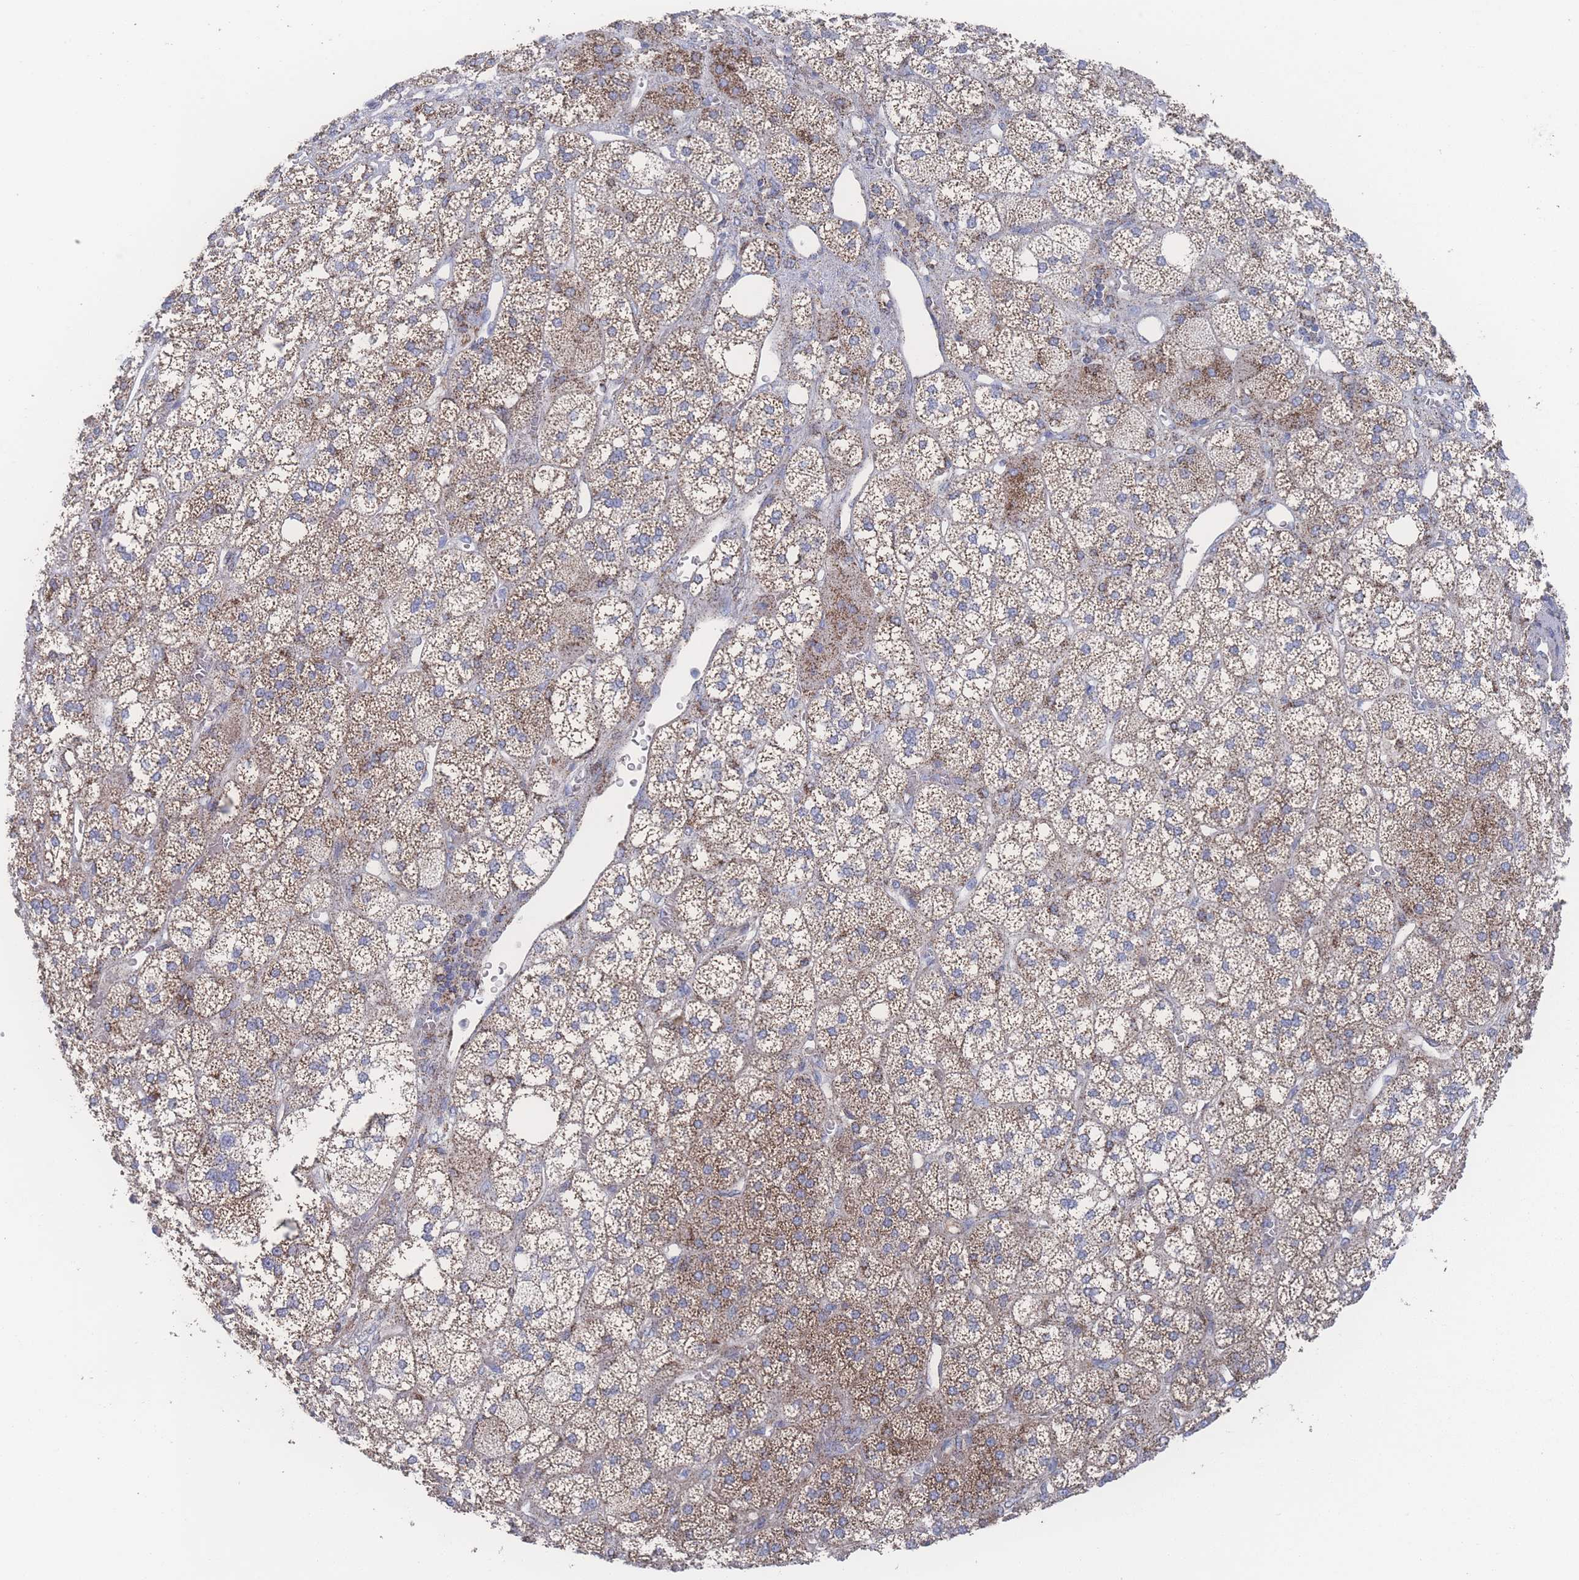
{"staining": {"intensity": "strong", "quantity": "25%-75%", "location": "cytoplasmic/membranous"}, "tissue": "adrenal gland", "cell_type": "Glandular cells", "image_type": "normal", "snomed": [{"axis": "morphology", "description": "Normal tissue, NOS"}, {"axis": "topography", "description": "Adrenal gland"}], "caption": "Immunohistochemistry (IHC) image of normal adrenal gland stained for a protein (brown), which reveals high levels of strong cytoplasmic/membranous positivity in approximately 25%-75% of glandular cells.", "gene": "PEX14", "patient": {"sex": "male", "age": 61}}